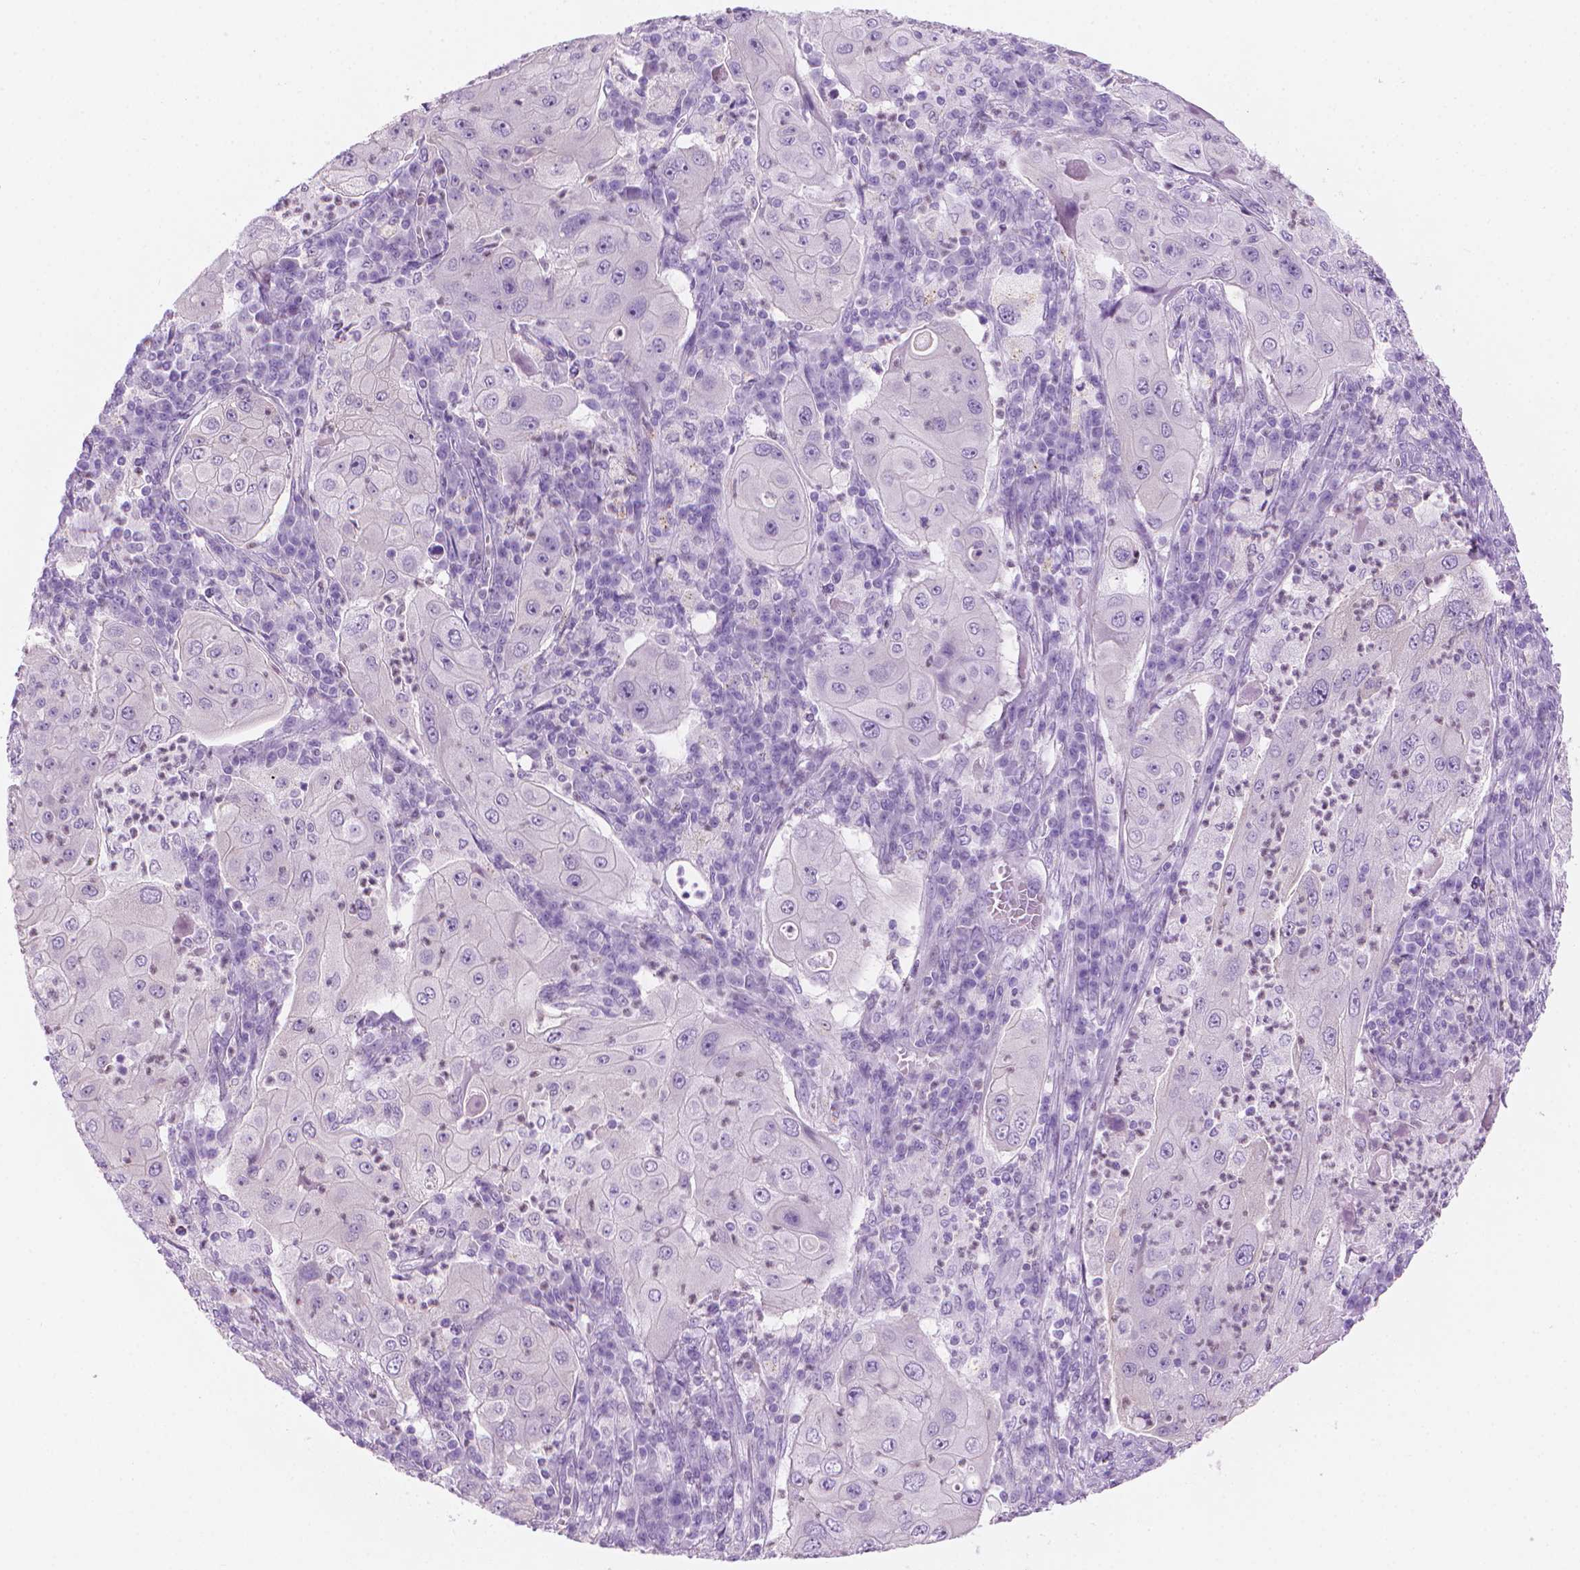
{"staining": {"intensity": "negative", "quantity": "none", "location": "none"}, "tissue": "lung cancer", "cell_type": "Tumor cells", "image_type": "cancer", "snomed": [{"axis": "morphology", "description": "Squamous cell carcinoma, NOS"}, {"axis": "topography", "description": "Lung"}], "caption": "Immunohistochemical staining of lung cancer shows no significant expression in tumor cells. (Stains: DAB (3,3'-diaminobenzidine) immunohistochemistry (IHC) with hematoxylin counter stain, Microscopy: brightfield microscopy at high magnification).", "gene": "TTC29", "patient": {"sex": "female", "age": 59}}